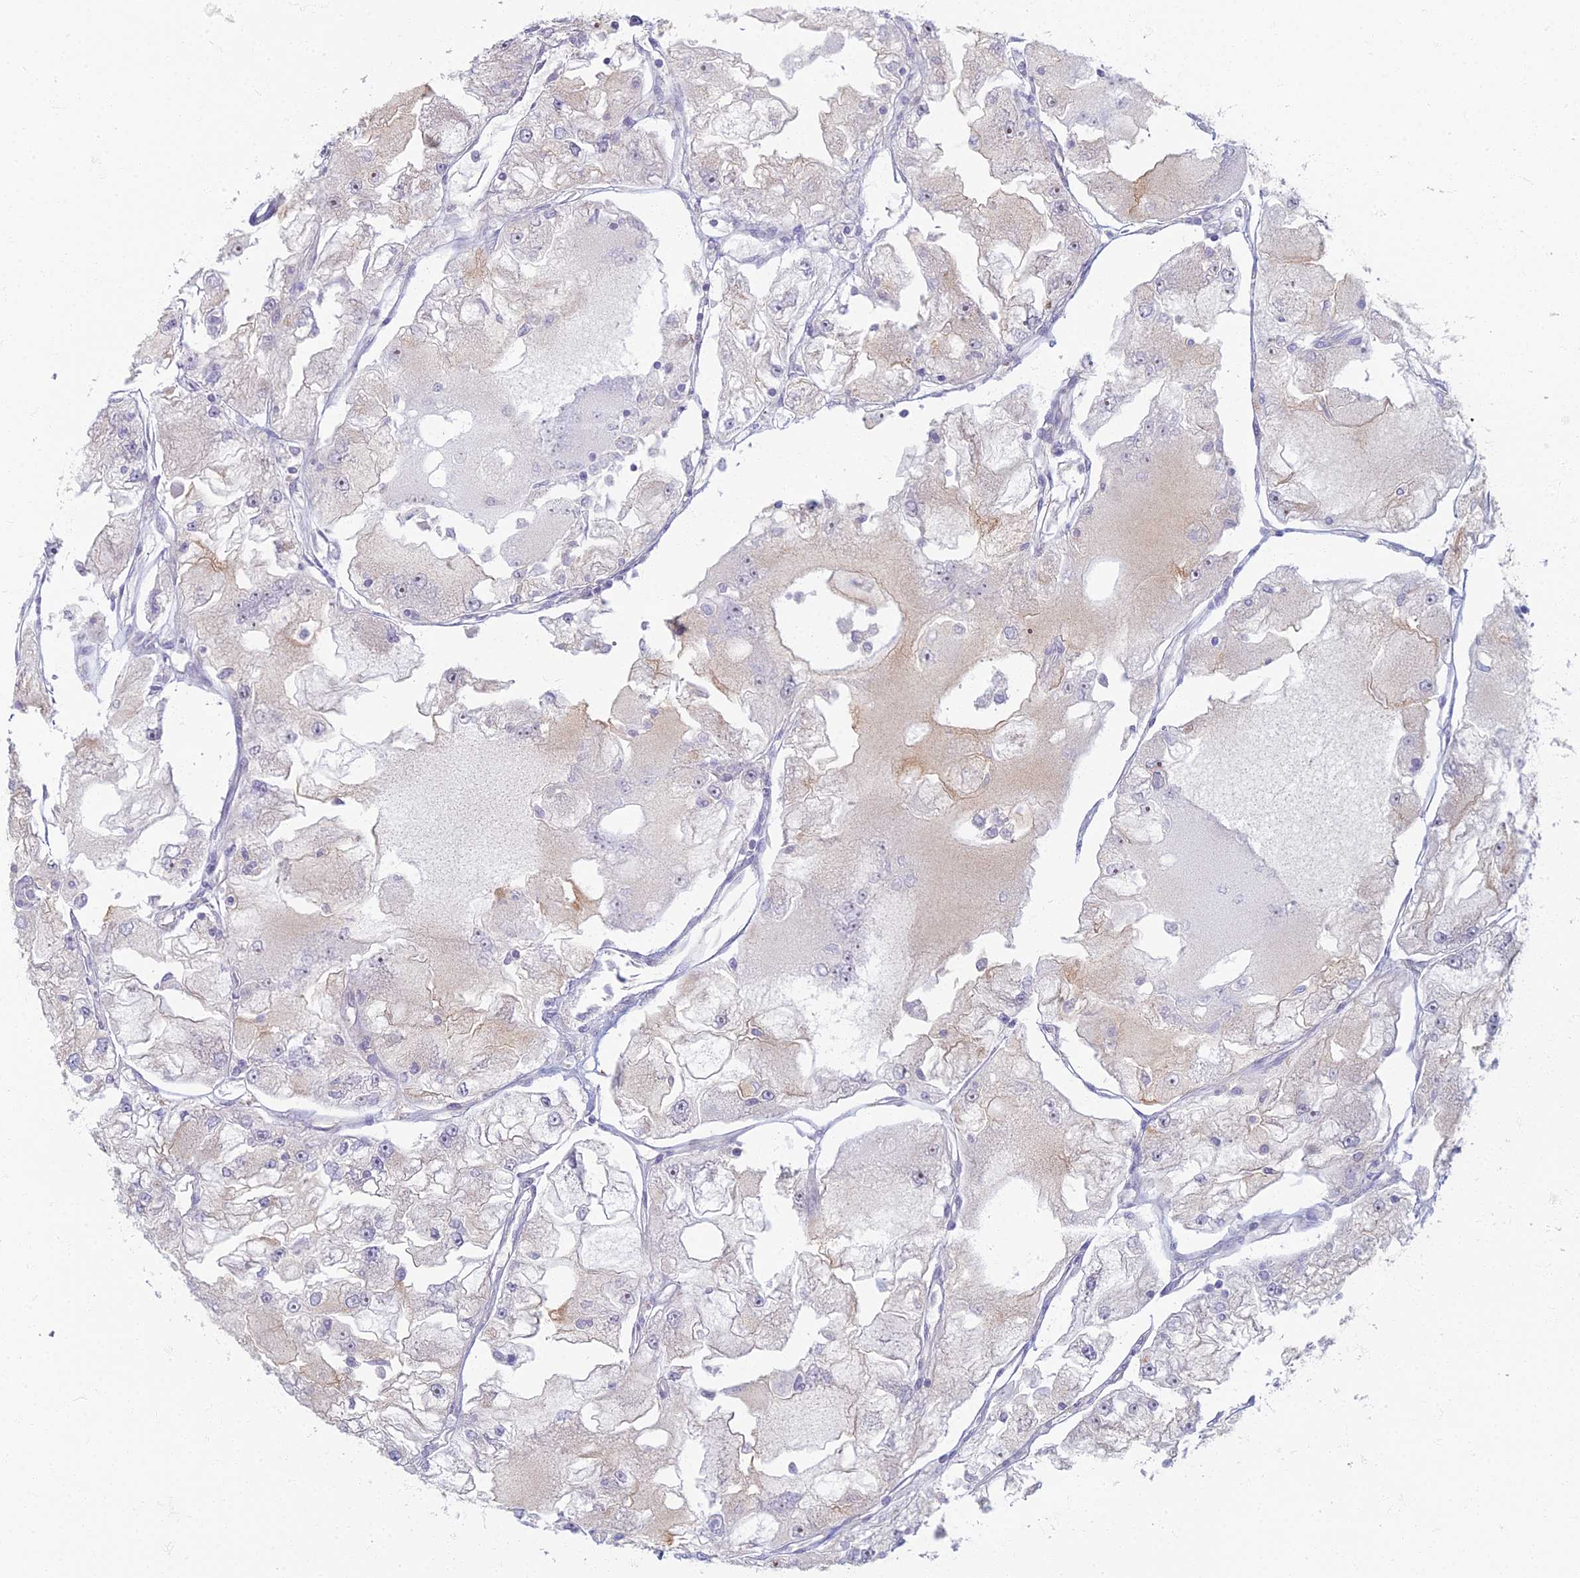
{"staining": {"intensity": "weak", "quantity": "<25%", "location": "cytoplasmic/membranous"}, "tissue": "renal cancer", "cell_type": "Tumor cells", "image_type": "cancer", "snomed": [{"axis": "morphology", "description": "Adenocarcinoma, NOS"}, {"axis": "topography", "description": "Kidney"}], "caption": "An image of renal cancer (adenocarcinoma) stained for a protein demonstrates no brown staining in tumor cells.", "gene": "PROX2", "patient": {"sex": "female", "age": 72}}